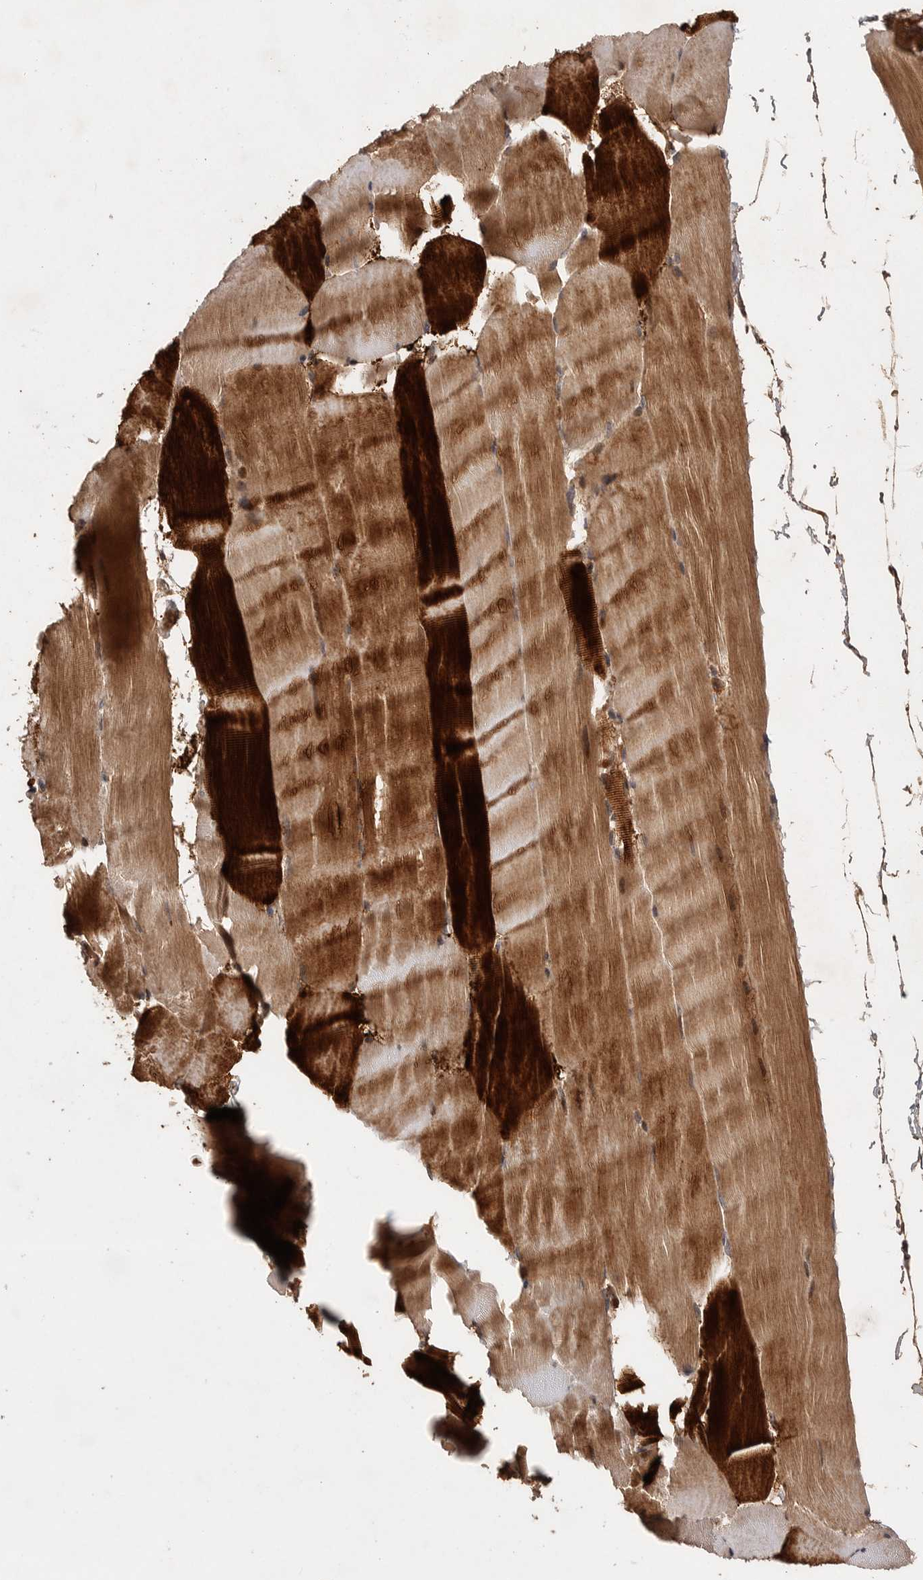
{"staining": {"intensity": "strong", "quantity": ">75%", "location": "cytoplasmic/membranous"}, "tissue": "skeletal muscle", "cell_type": "Myocytes", "image_type": "normal", "snomed": [{"axis": "morphology", "description": "Normal tissue, NOS"}, {"axis": "topography", "description": "Skeletal muscle"}], "caption": "A histopathology image of skeletal muscle stained for a protein displays strong cytoplasmic/membranous brown staining in myocytes.", "gene": "VN1R4", "patient": {"sex": "male", "age": 62}}